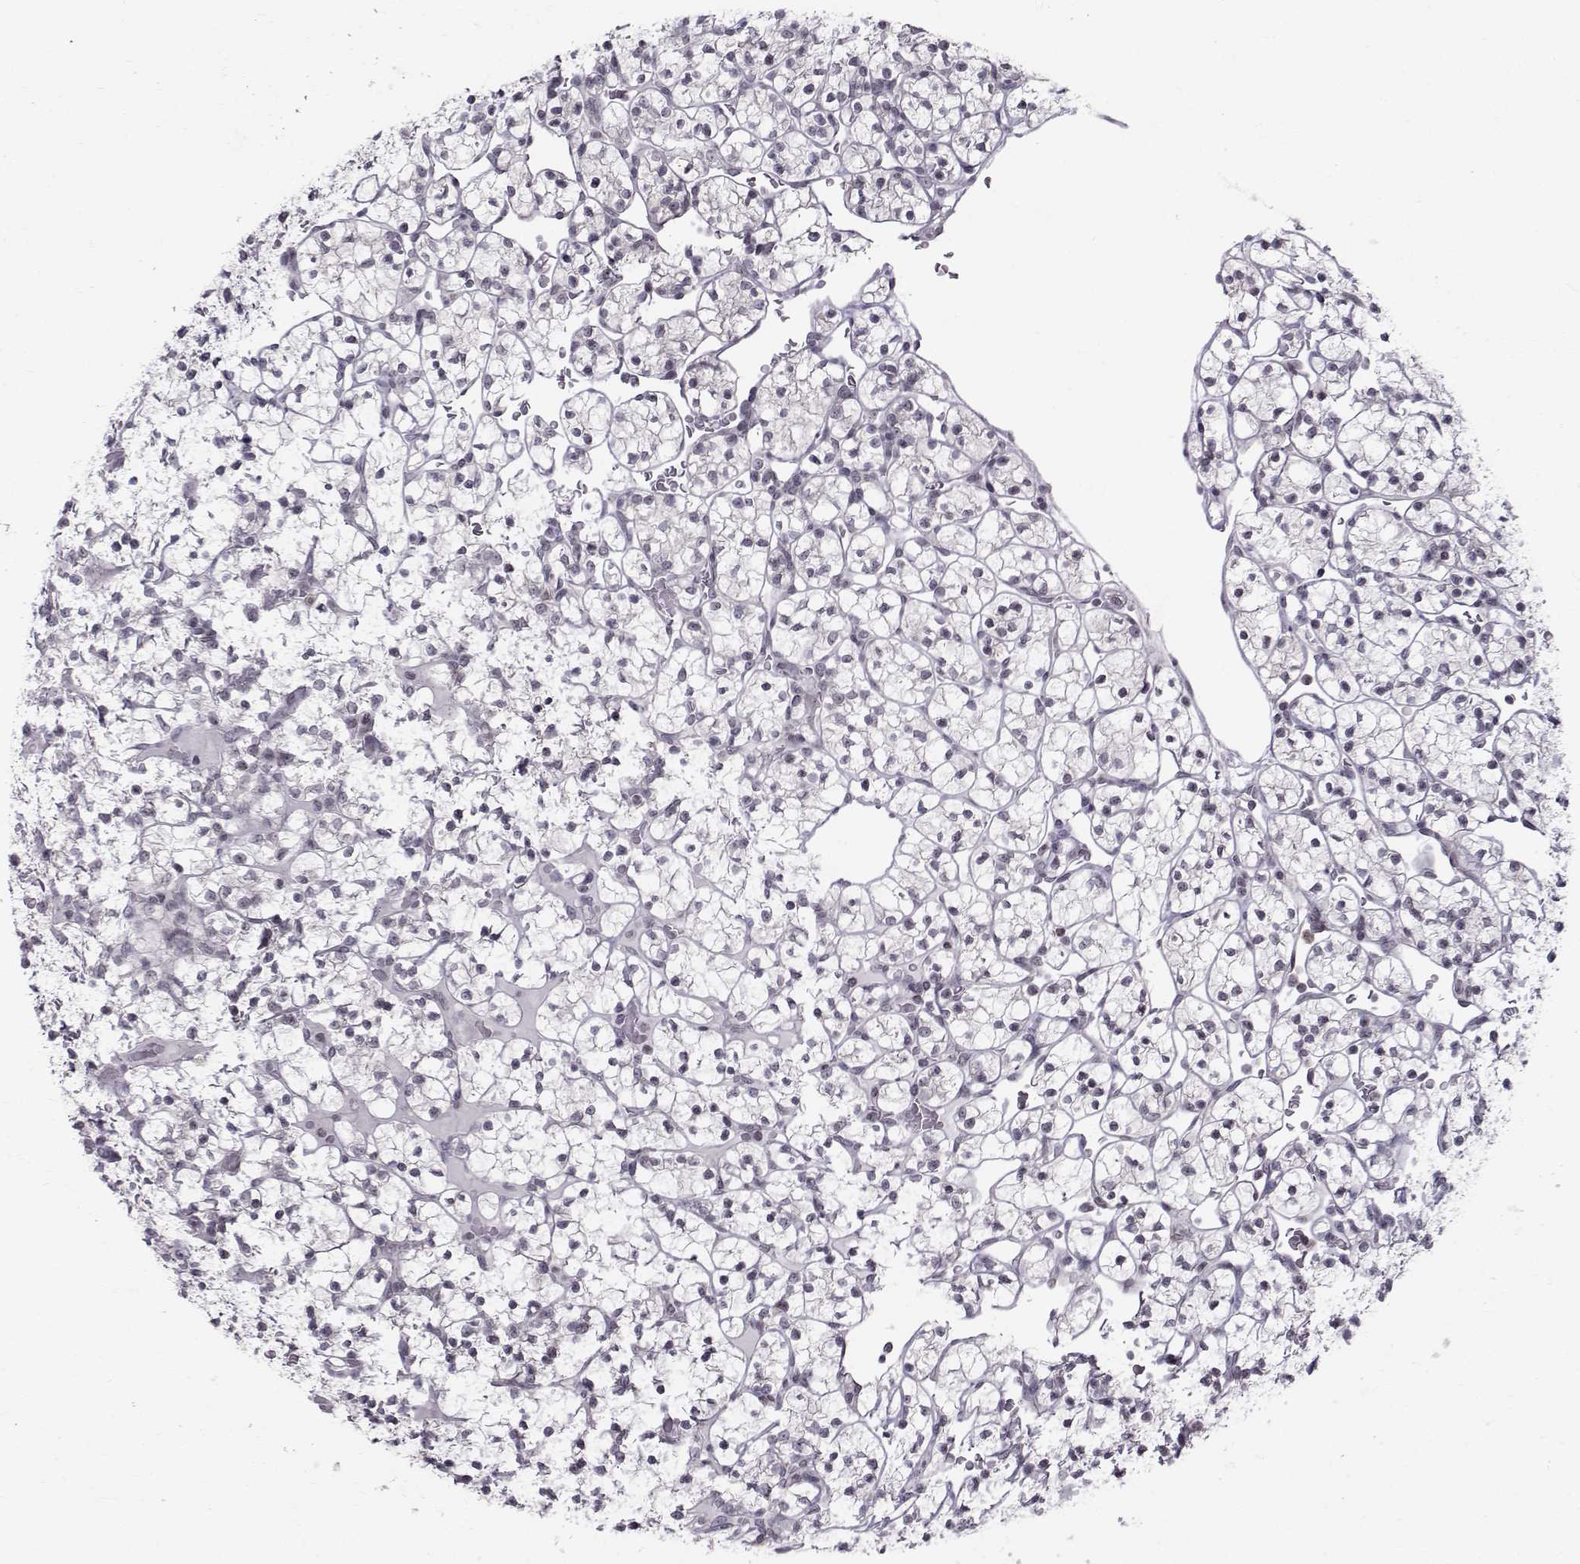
{"staining": {"intensity": "negative", "quantity": "none", "location": "none"}, "tissue": "renal cancer", "cell_type": "Tumor cells", "image_type": "cancer", "snomed": [{"axis": "morphology", "description": "Adenocarcinoma, NOS"}, {"axis": "topography", "description": "Kidney"}], "caption": "Tumor cells show no significant positivity in renal adenocarcinoma. (Brightfield microscopy of DAB (3,3'-diaminobenzidine) IHC at high magnification).", "gene": "MARCHF4", "patient": {"sex": "female", "age": 89}}